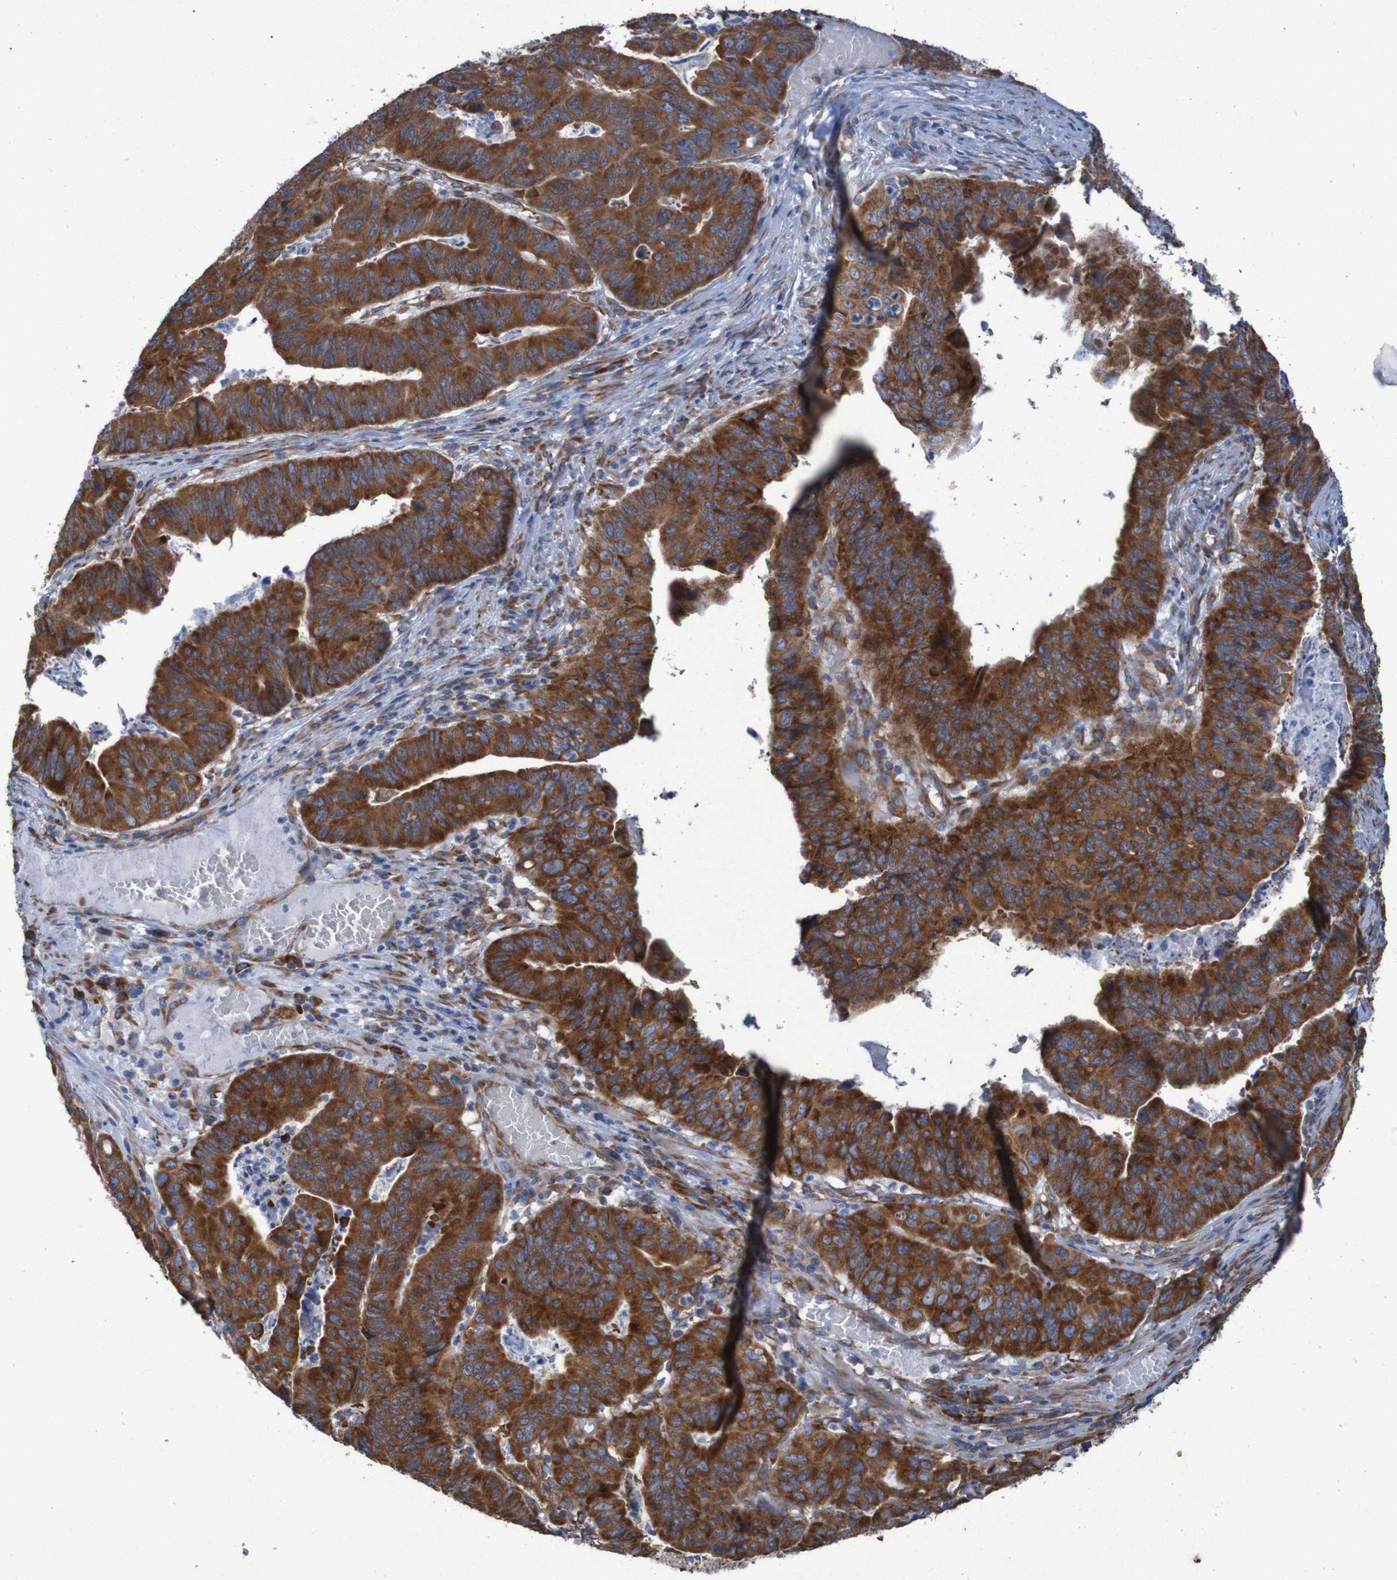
{"staining": {"intensity": "strong", "quantity": ">75%", "location": "cytoplasmic/membranous"}, "tissue": "stomach cancer", "cell_type": "Tumor cells", "image_type": "cancer", "snomed": [{"axis": "morphology", "description": "Adenocarcinoma, NOS"}, {"axis": "topography", "description": "Stomach, lower"}], "caption": "Strong cytoplasmic/membranous protein positivity is appreciated in approximately >75% of tumor cells in stomach cancer (adenocarcinoma). The staining was performed using DAB (3,3'-diaminobenzidine), with brown indicating positive protein expression. Nuclei are stained blue with hematoxylin.", "gene": "RPL10", "patient": {"sex": "male", "age": 77}}